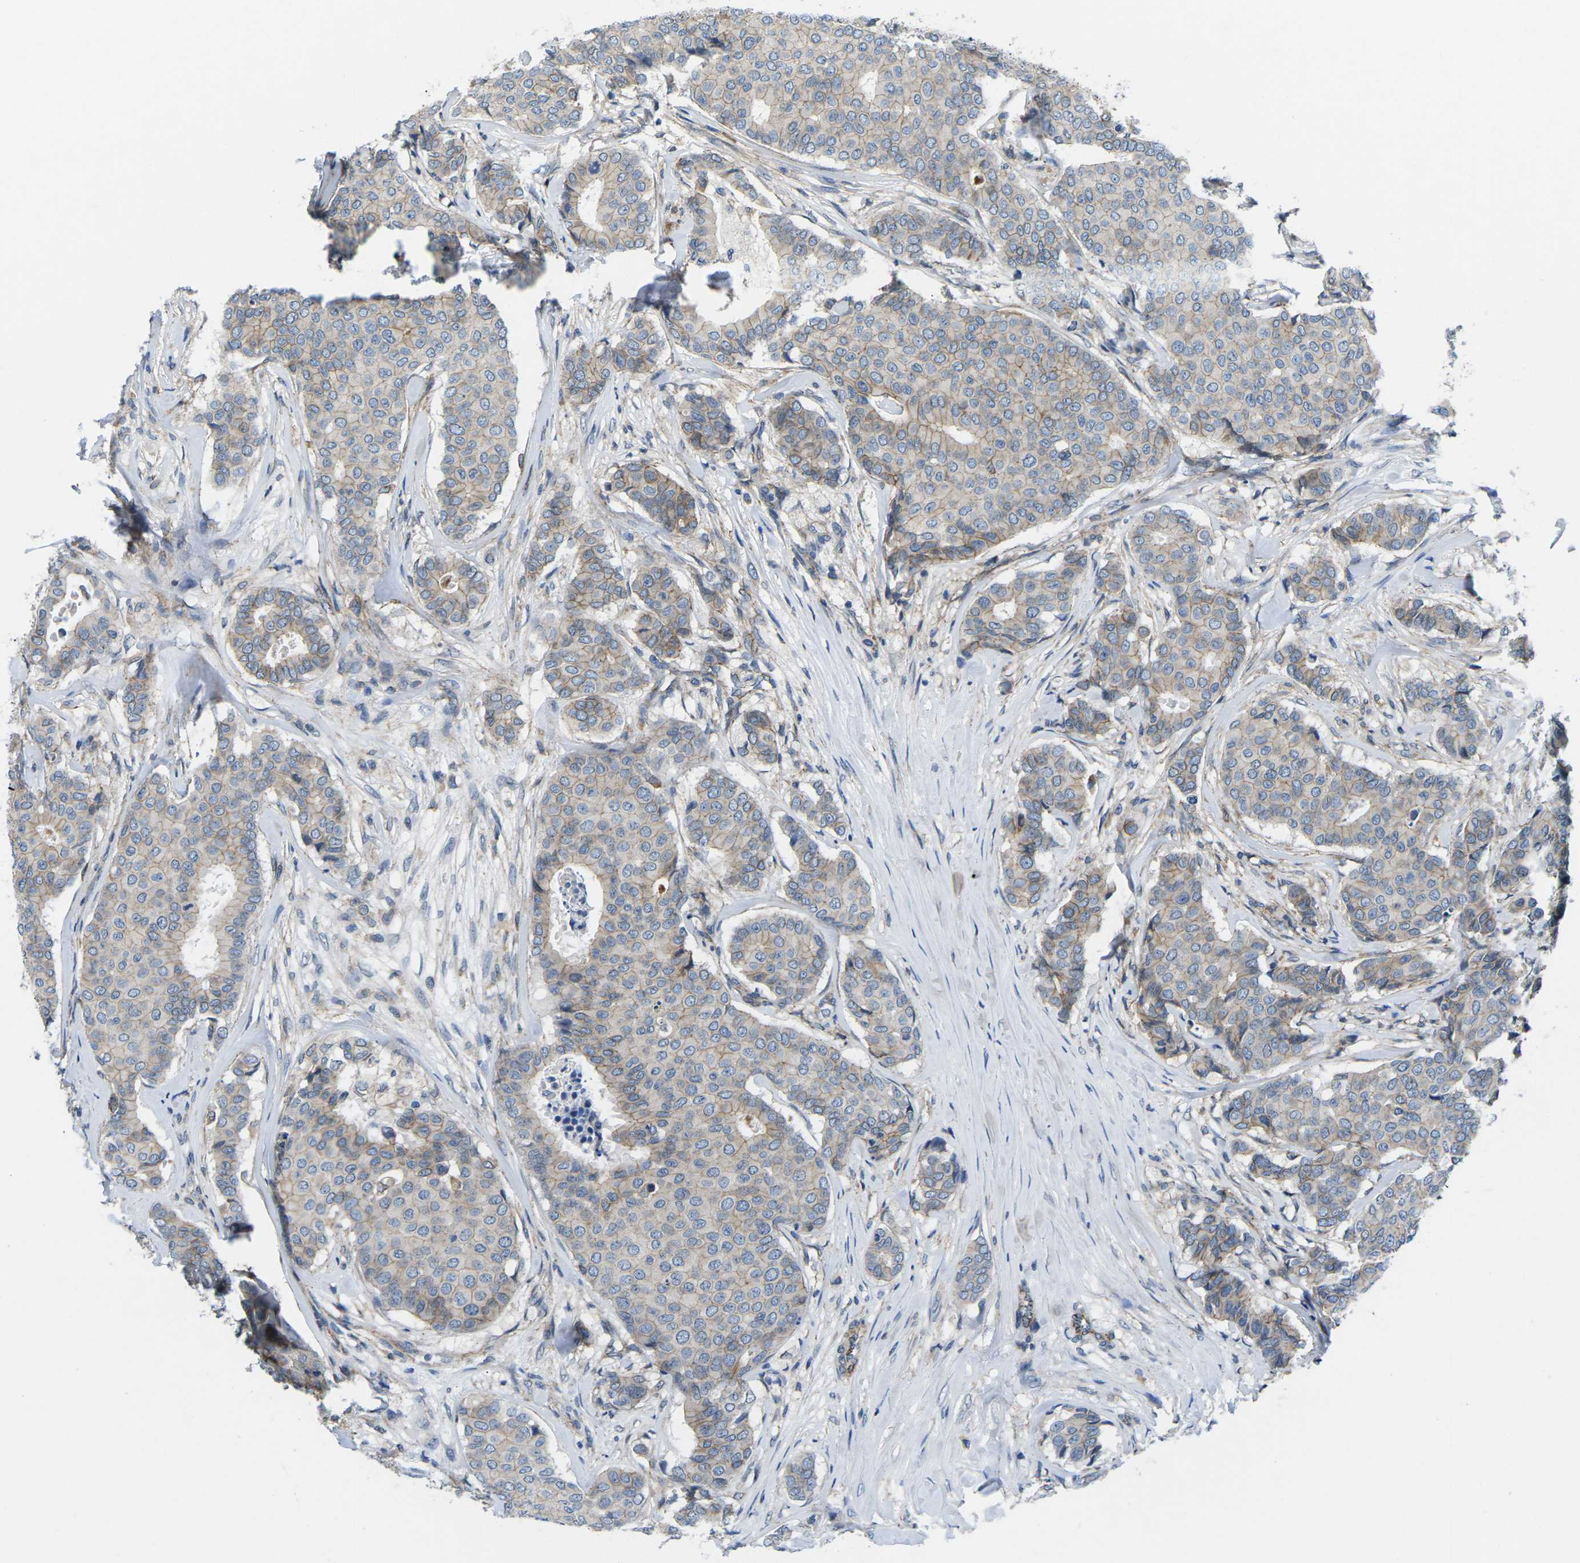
{"staining": {"intensity": "weak", "quantity": ">75%", "location": "cytoplasmic/membranous"}, "tissue": "breast cancer", "cell_type": "Tumor cells", "image_type": "cancer", "snomed": [{"axis": "morphology", "description": "Duct carcinoma"}, {"axis": "topography", "description": "Breast"}], "caption": "A histopathology image of infiltrating ductal carcinoma (breast) stained for a protein reveals weak cytoplasmic/membranous brown staining in tumor cells.", "gene": "CTNND1", "patient": {"sex": "female", "age": 75}}